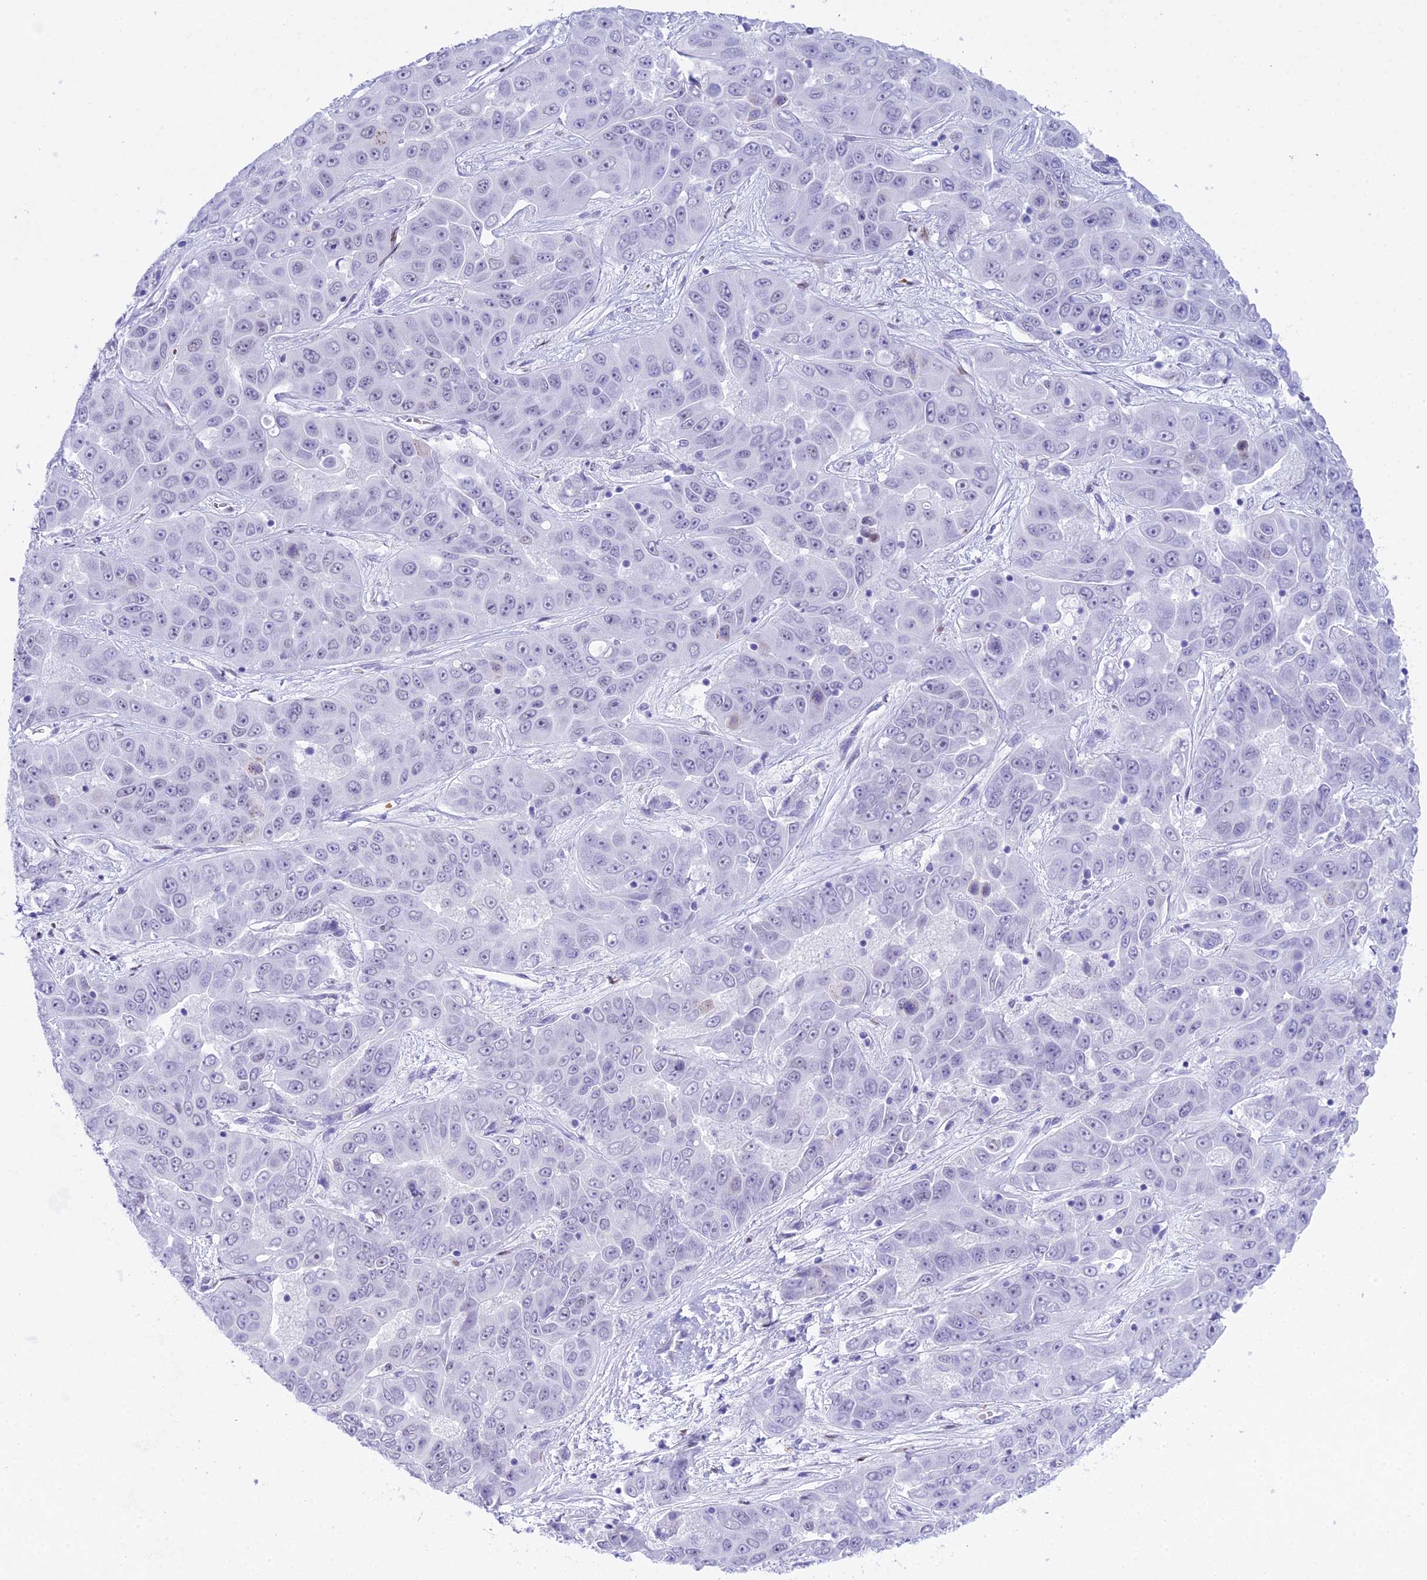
{"staining": {"intensity": "negative", "quantity": "none", "location": "none"}, "tissue": "liver cancer", "cell_type": "Tumor cells", "image_type": "cancer", "snomed": [{"axis": "morphology", "description": "Cholangiocarcinoma"}, {"axis": "topography", "description": "Liver"}], "caption": "A photomicrograph of human liver cancer is negative for staining in tumor cells. The staining was performed using DAB to visualize the protein expression in brown, while the nuclei were stained in blue with hematoxylin (Magnification: 20x).", "gene": "RNPS1", "patient": {"sex": "female", "age": 52}}